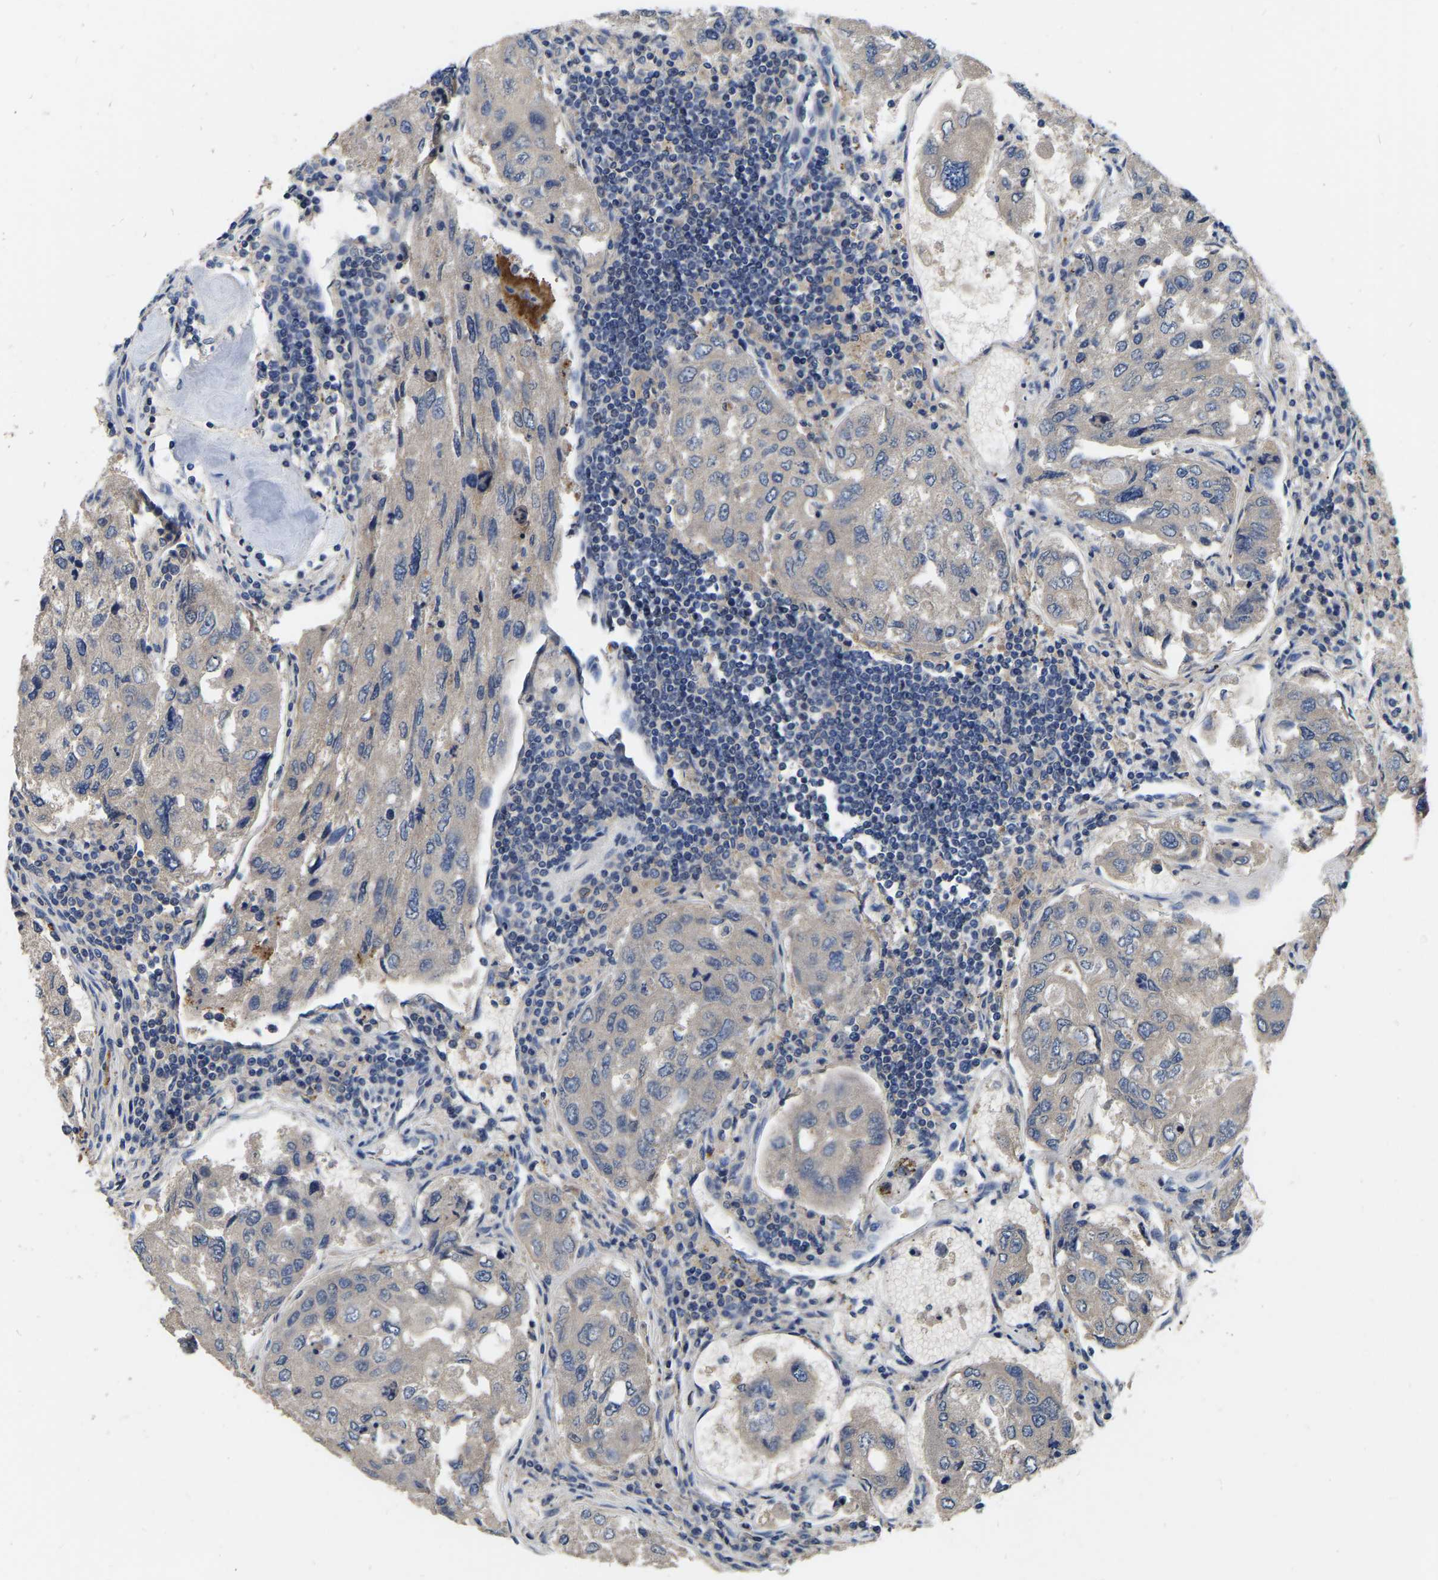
{"staining": {"intensity": "negative", "quantity": "none", "location": "none"}, "tissue": "urothelial cancer", "cell_type": "Tumor cells", "image_type": "cancer", "snomed": [{"axis": "morphology", "description": "Urothelial carcinoma, High grade"}, {"axis": "topography", "description": "Lymph node"}, {"axis": "topography", "description": "Urinary bladder"}], "caption": "This is an immunohistochemistry histopathology image of human urothelial cancer. There is no expression in tumor cells.", "gene": "RAB27B", "patient": {"sex": "male", "age": 51}}